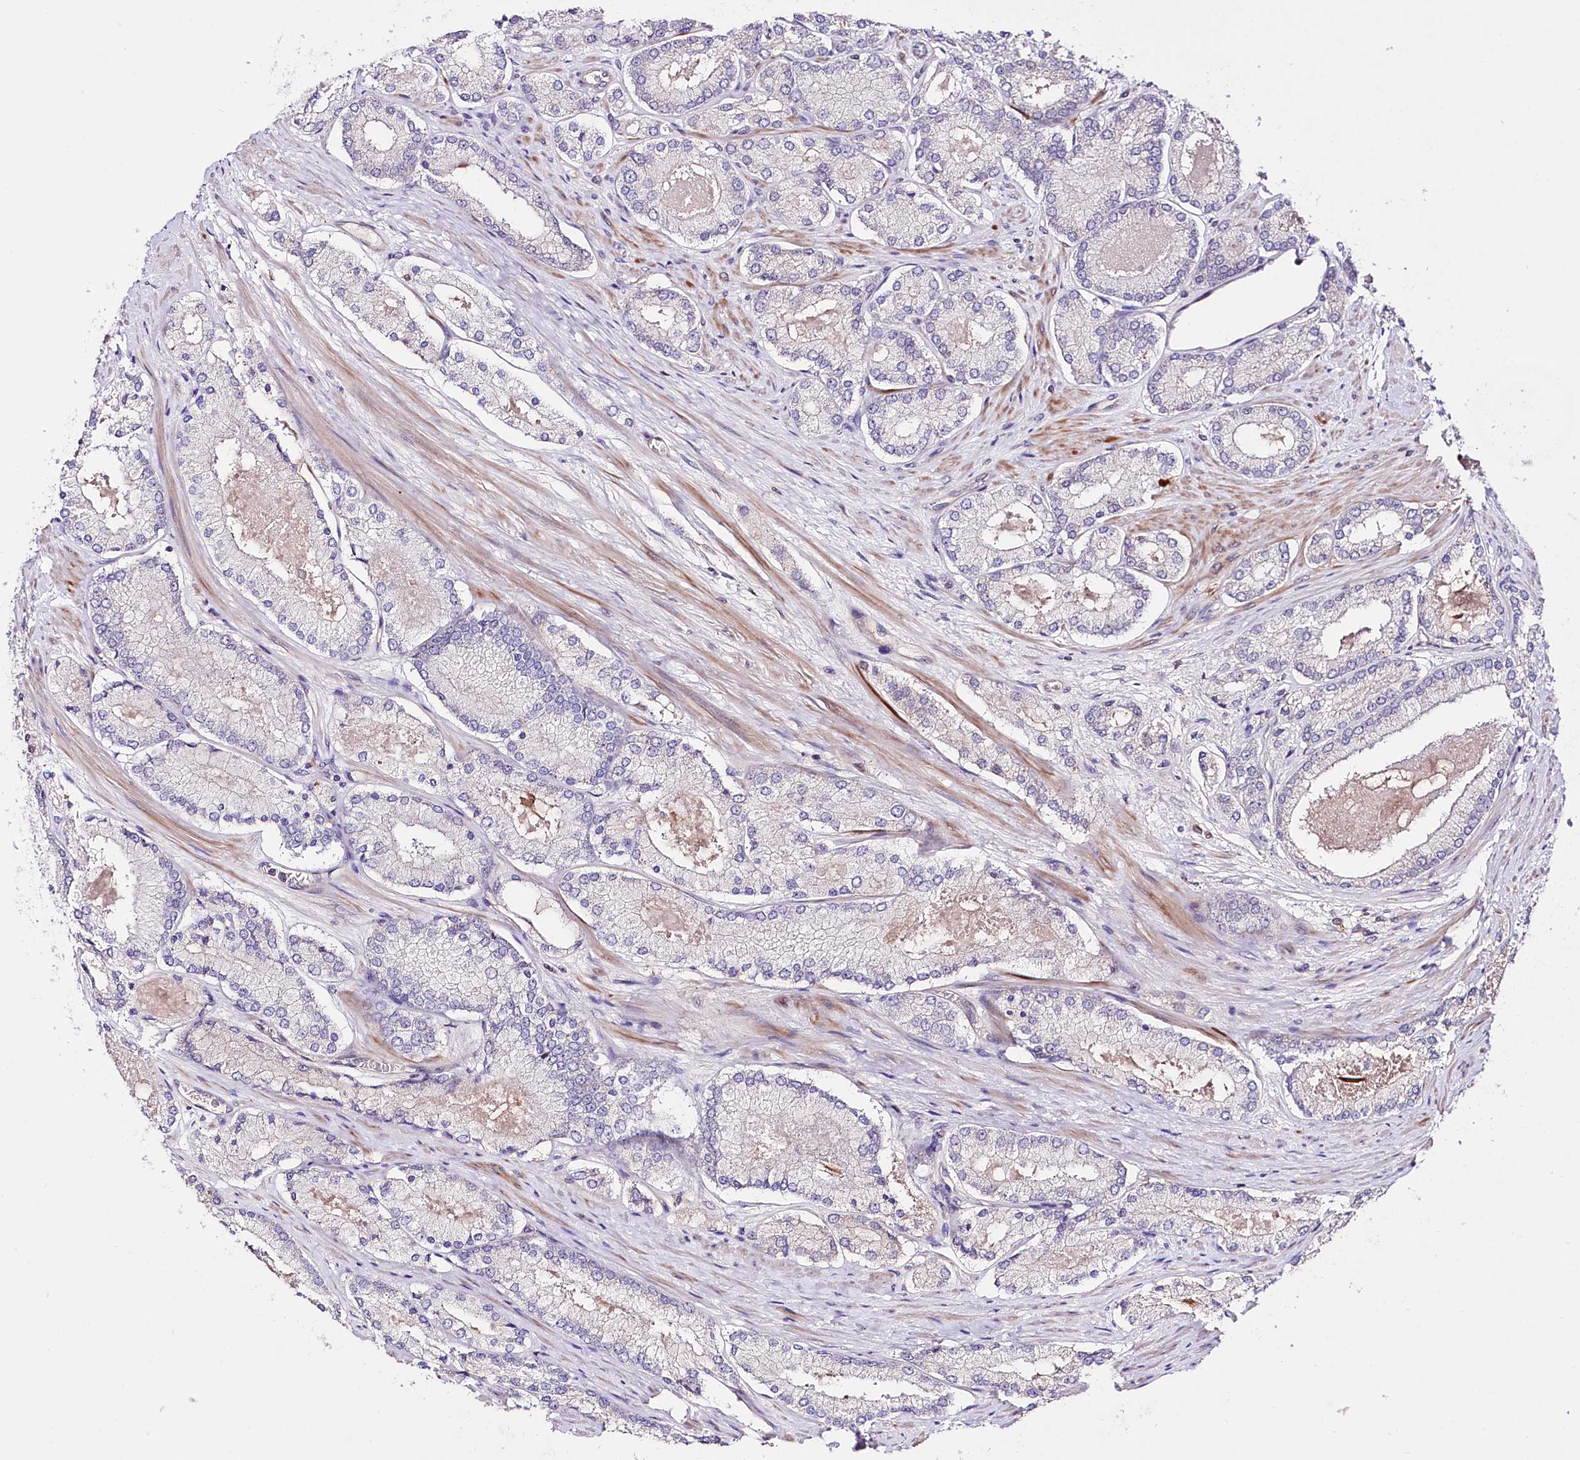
{"staining": {"intensity": "negative", "quantity": "none", "location": "none"}, "tissue": "prostate cancer", "cell_type": "Tumor cells", "image_type": "cancer", "snomed": [{"axis": "morphology", "description": "Adenocarcinoma, Low grade"}, {"axis": "topography", "description": "Prostate"}], "caption": "IHC of human prostate low-grade adenocarcinoma demonstrates no expression in tumor cells.", "gene": "TAFAZZIN", "patient": {"sex": "male", "age": 74}}